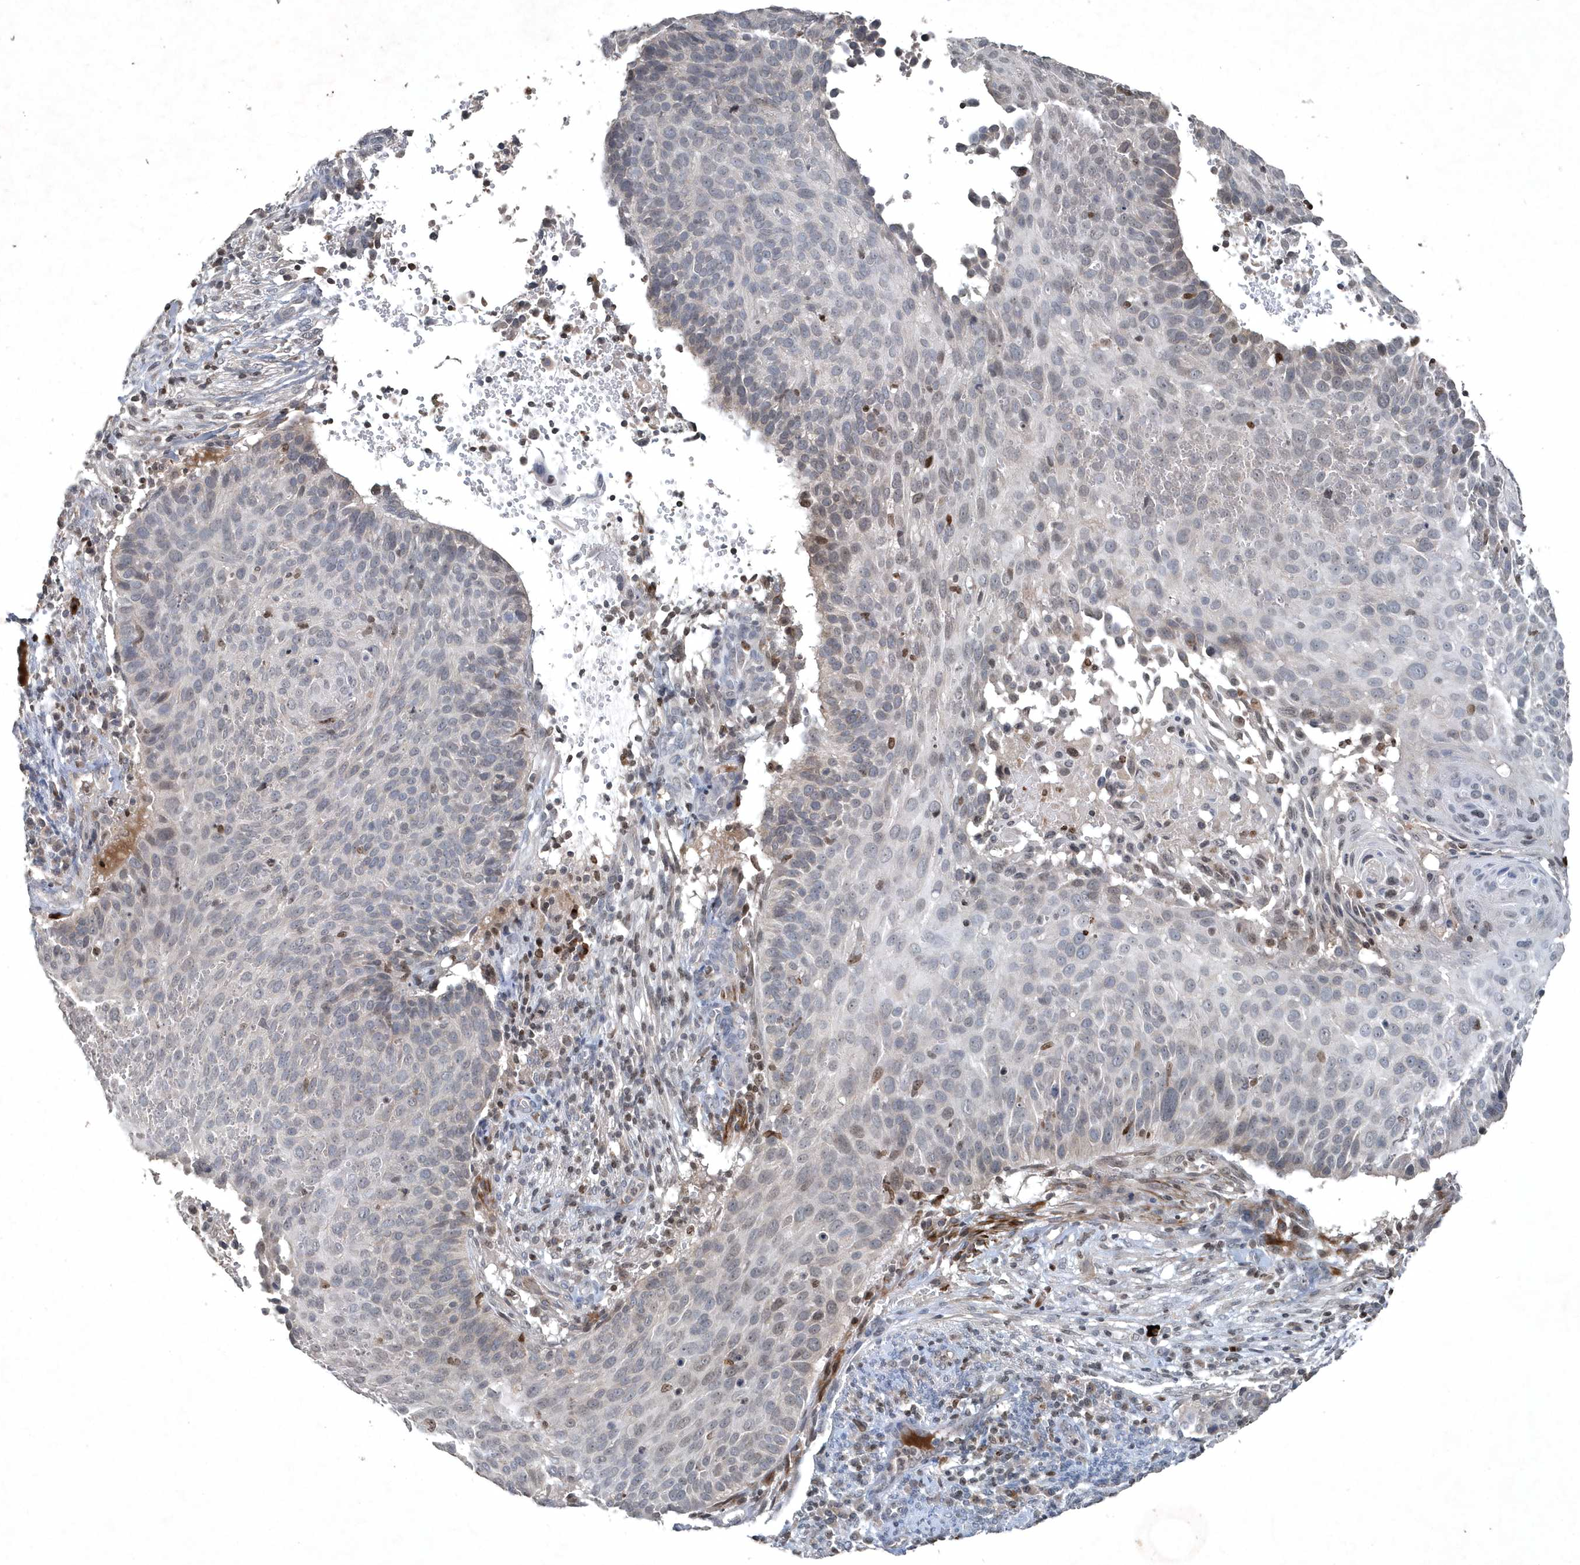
{"staining": {"intensity": "negative", "quantity": "none", "location": "none"}, "tissue": "cervical cancer", "cell_type": "Tumor cells", "image_type": "cancer", "snomed": [{"axis": "morphology", "description": "Squamous cell carcinoma, NOS"}, {"axis": "topography", "description": "Cervix"}], "caption": "Immunohistochemistry (IHC) micrograph of cervical squamous cell carcinoma stained for a protein (brown), which reveals no expression in tumor cells.", "gene": "QTRT2", "patient": {"sex": "female", "age": 74}}